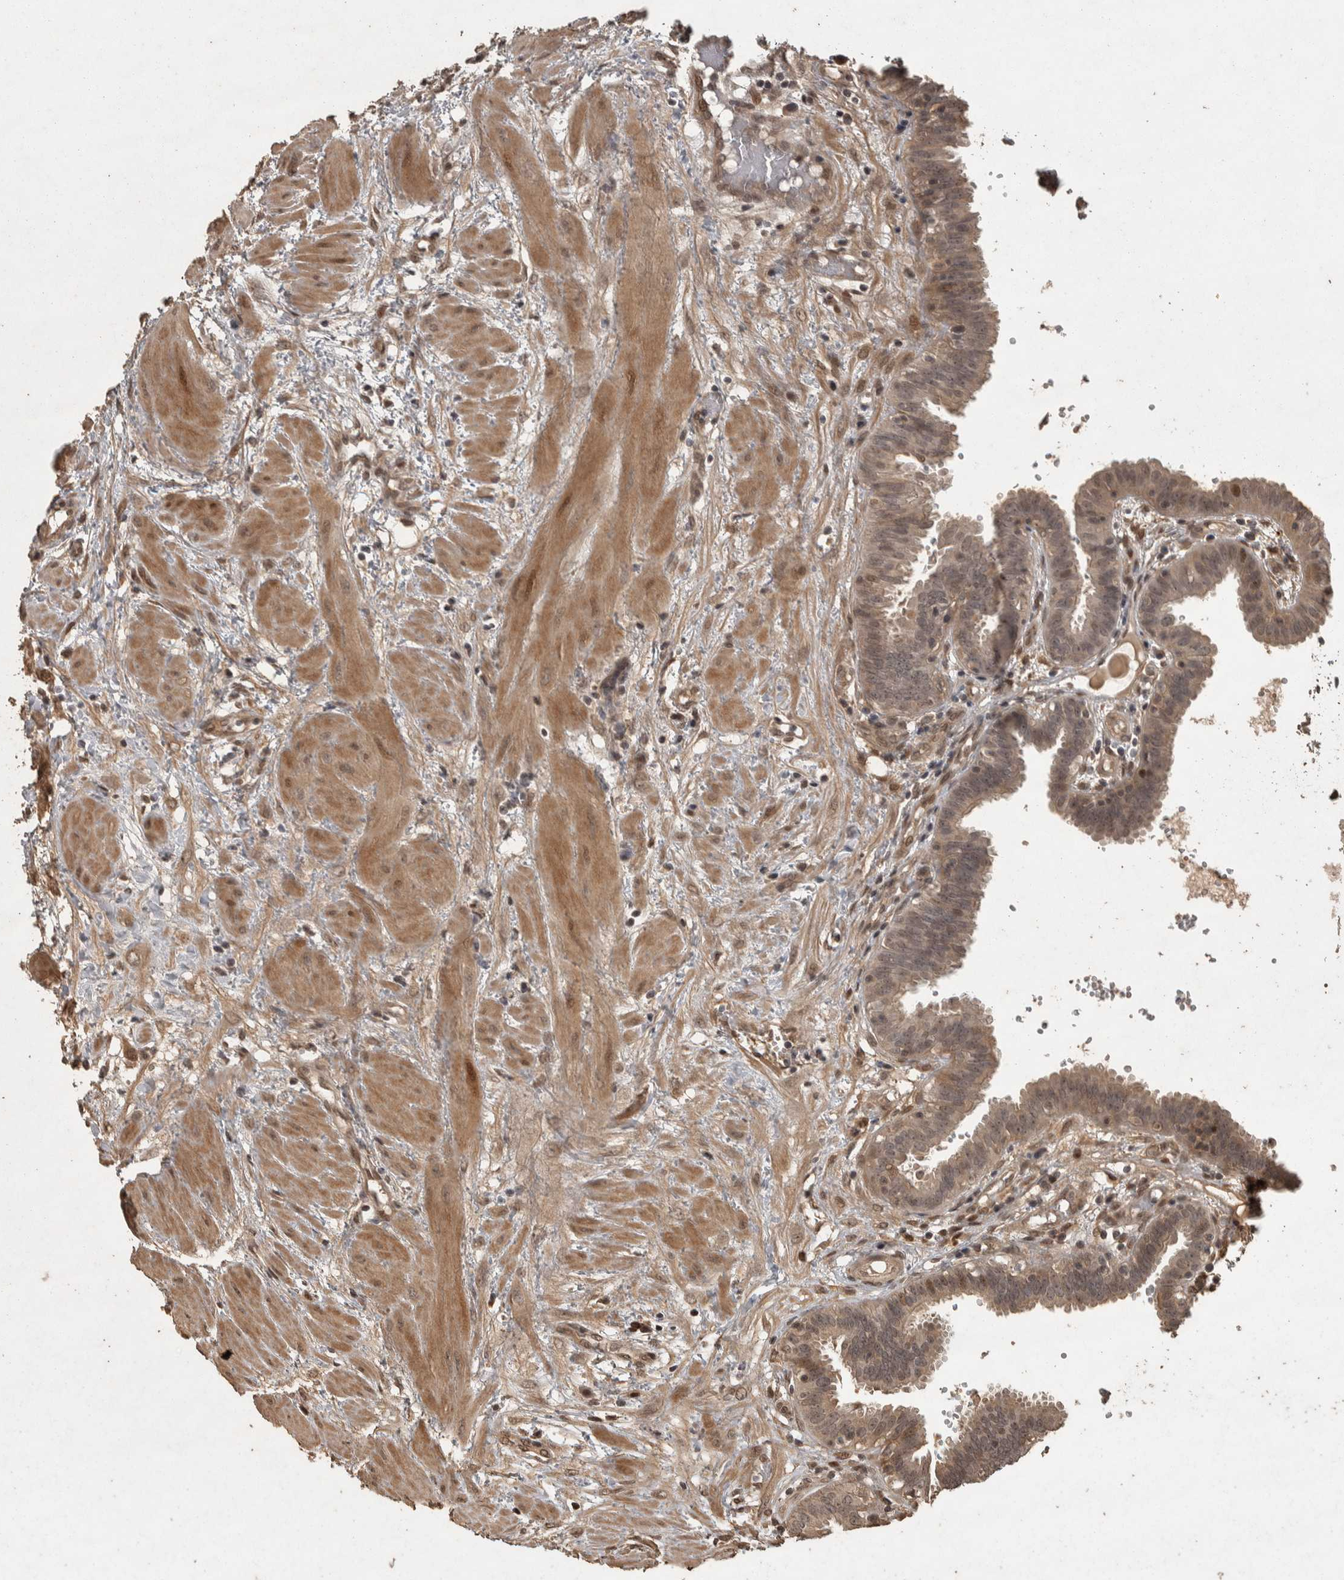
{"staining": {"intensity": "moderate", "quantity": ">75%", "location": "cytoplasmic/membranous"}, "tissue": "fallopian tube", "cell_type": "Glandular cells", "image_type": "normal", "snomed": [{"axis": "morphology", "description": "Normal tissue, NOS"}, {"axis": "topography", "description": "Fallopian tube"}, {"axis": "topography", "description": "Placenta"}], "caption": "Protein positivity by immunohistochemistry shows moderate cytoplasmic/membranous expression in about >75% of glandular cells in unremarkable fallopian tube. Immunohistochemistry stains the protein in brown and the nuclei are stained blue.", "gene": "ACO1", "patient": {"sex": "female", "age": 32}}